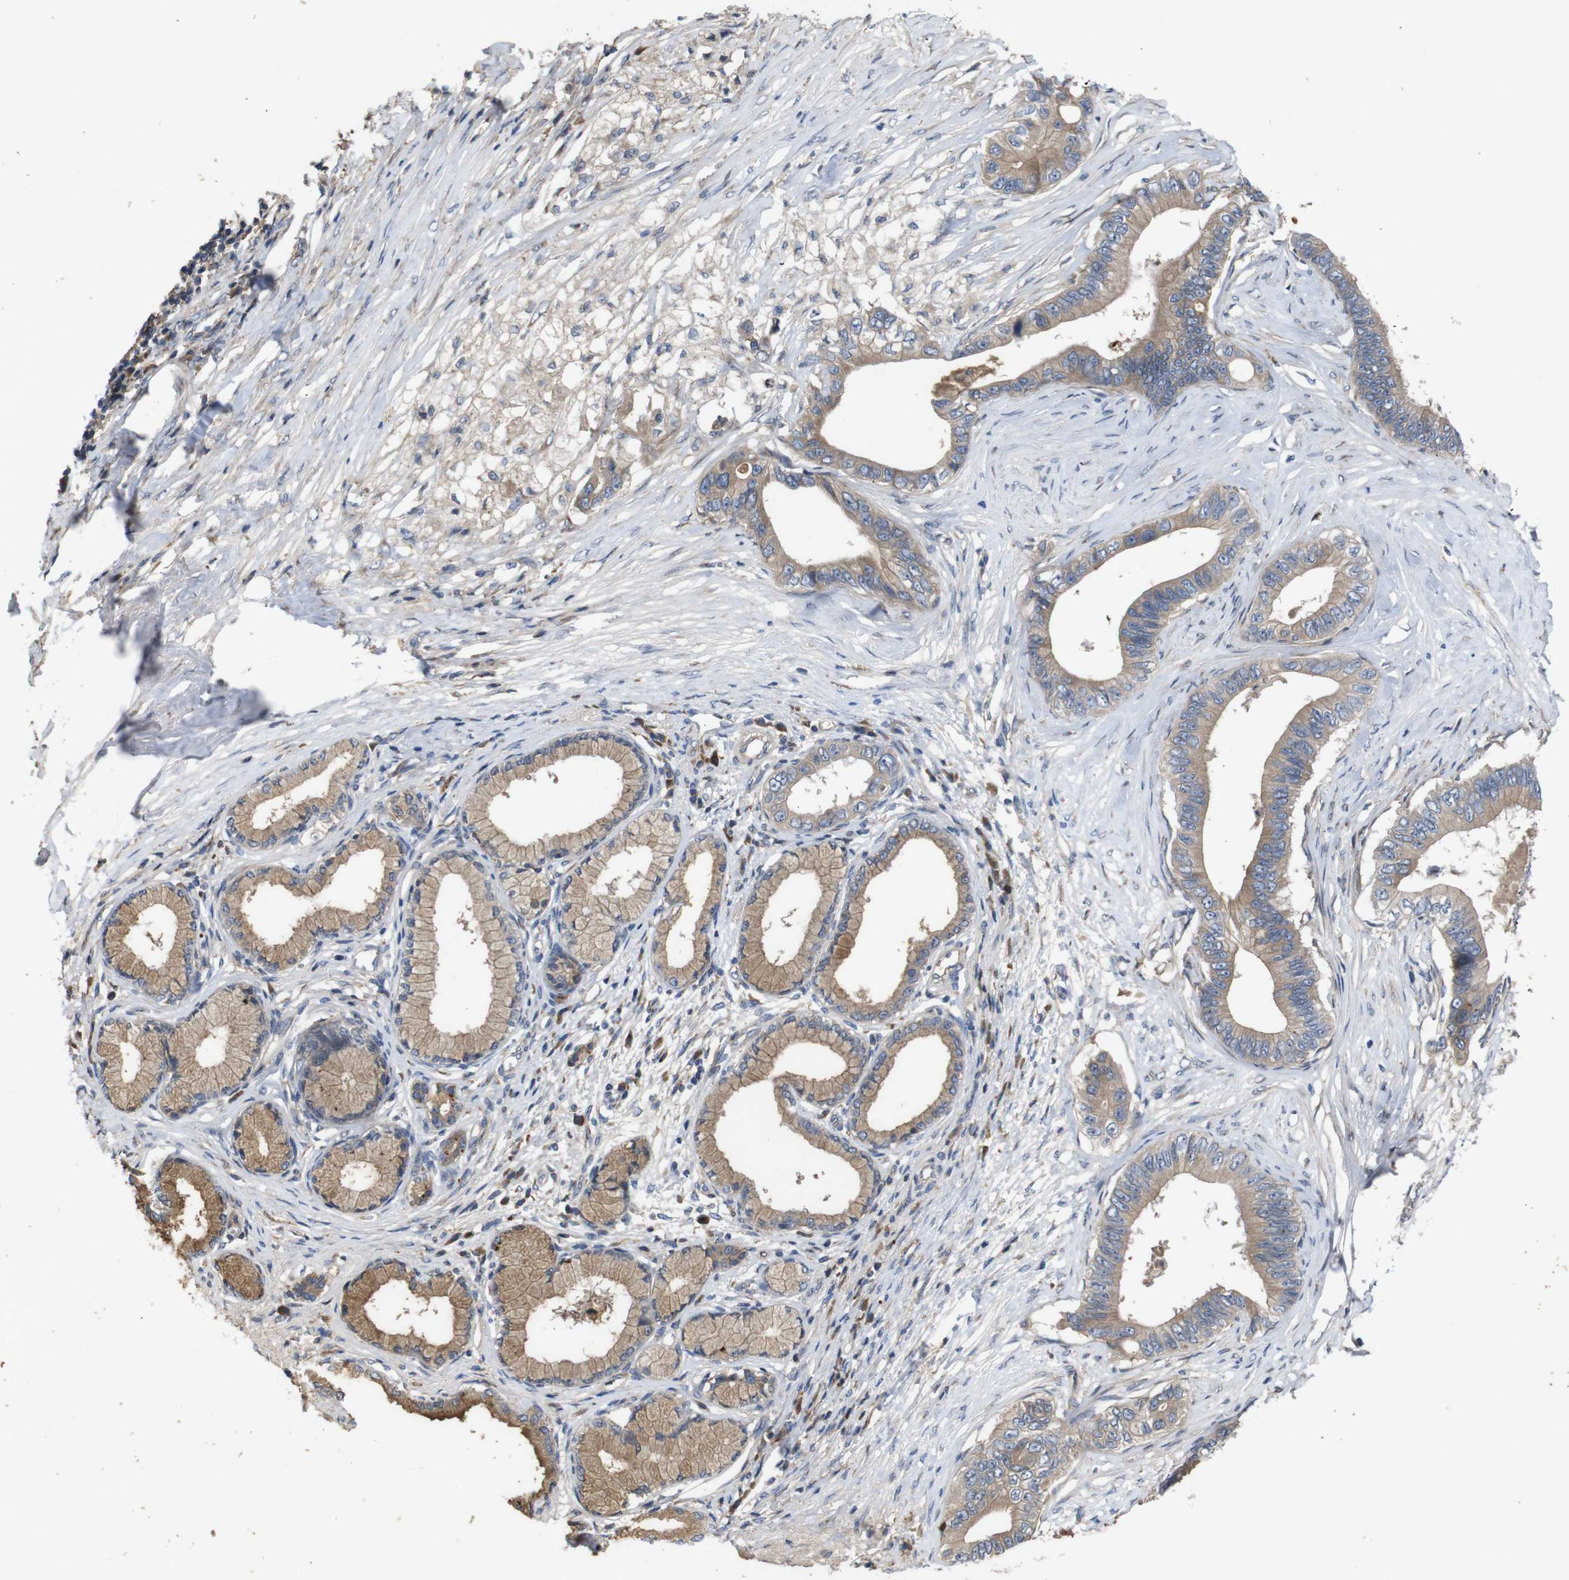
{"staining": {"intensity": "moderate", "quantity": ">75%", "location": "cytoplasmic/membranous"}, "tissue": "pancreatic cancer", "cell_type": "Tumor cells", "image_type": "cancer", "snomed": [{"axis": "morphology", "description": "Adenocarcinoma, NOS"}, {"axis": "topography", "description": "Pancreas"}], "caption": "This is an image of immunohistochemistry staining of adenocarcinoma (pancreatic), which shows moderate staining in the cytoplasmic/membranous of tumor cells.", "gene": "PTPN1", "patient": {"sex": "male", "age": 77}}